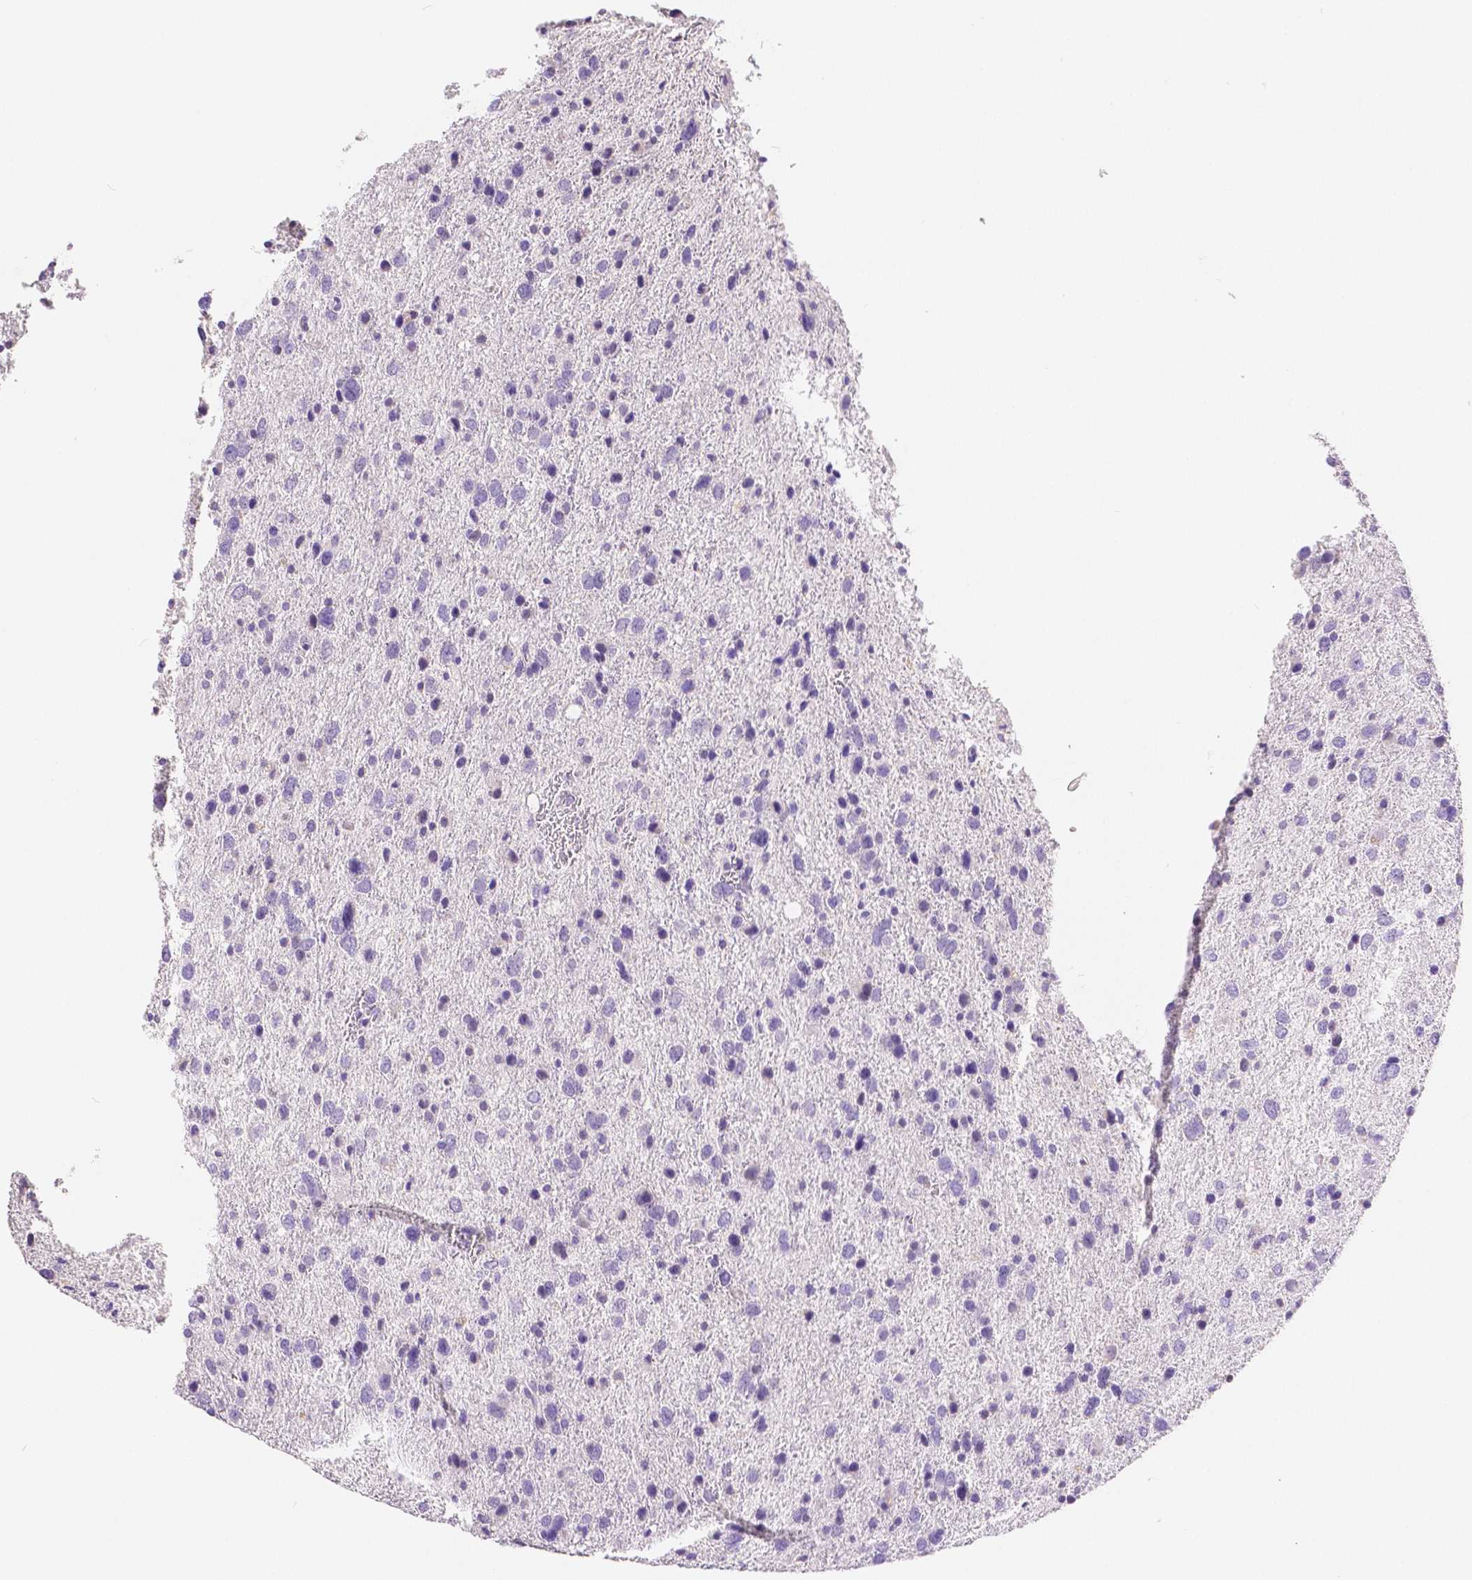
{"staining": {"intensity": "negative", "quantity": "none", "location": "none"}, "tissue": "glioma", "cell_type": "Tumor cells", "image_type": "cancer", "snomed": [{"axis": "morphology", "description": "Glioma, malignant, Low grade"}, {"axis": "topography", "description": "Brain"}], "caption": "High magnification brightfield microscopy of glioma stained with DAB (3,3'-diaminobenzidine) (brown) and counterstained with hematoxylin (blue): tumor cells show no significant positivity.", "gene": "HNF1B", "patient": {"sex": "female", "age": 55}}